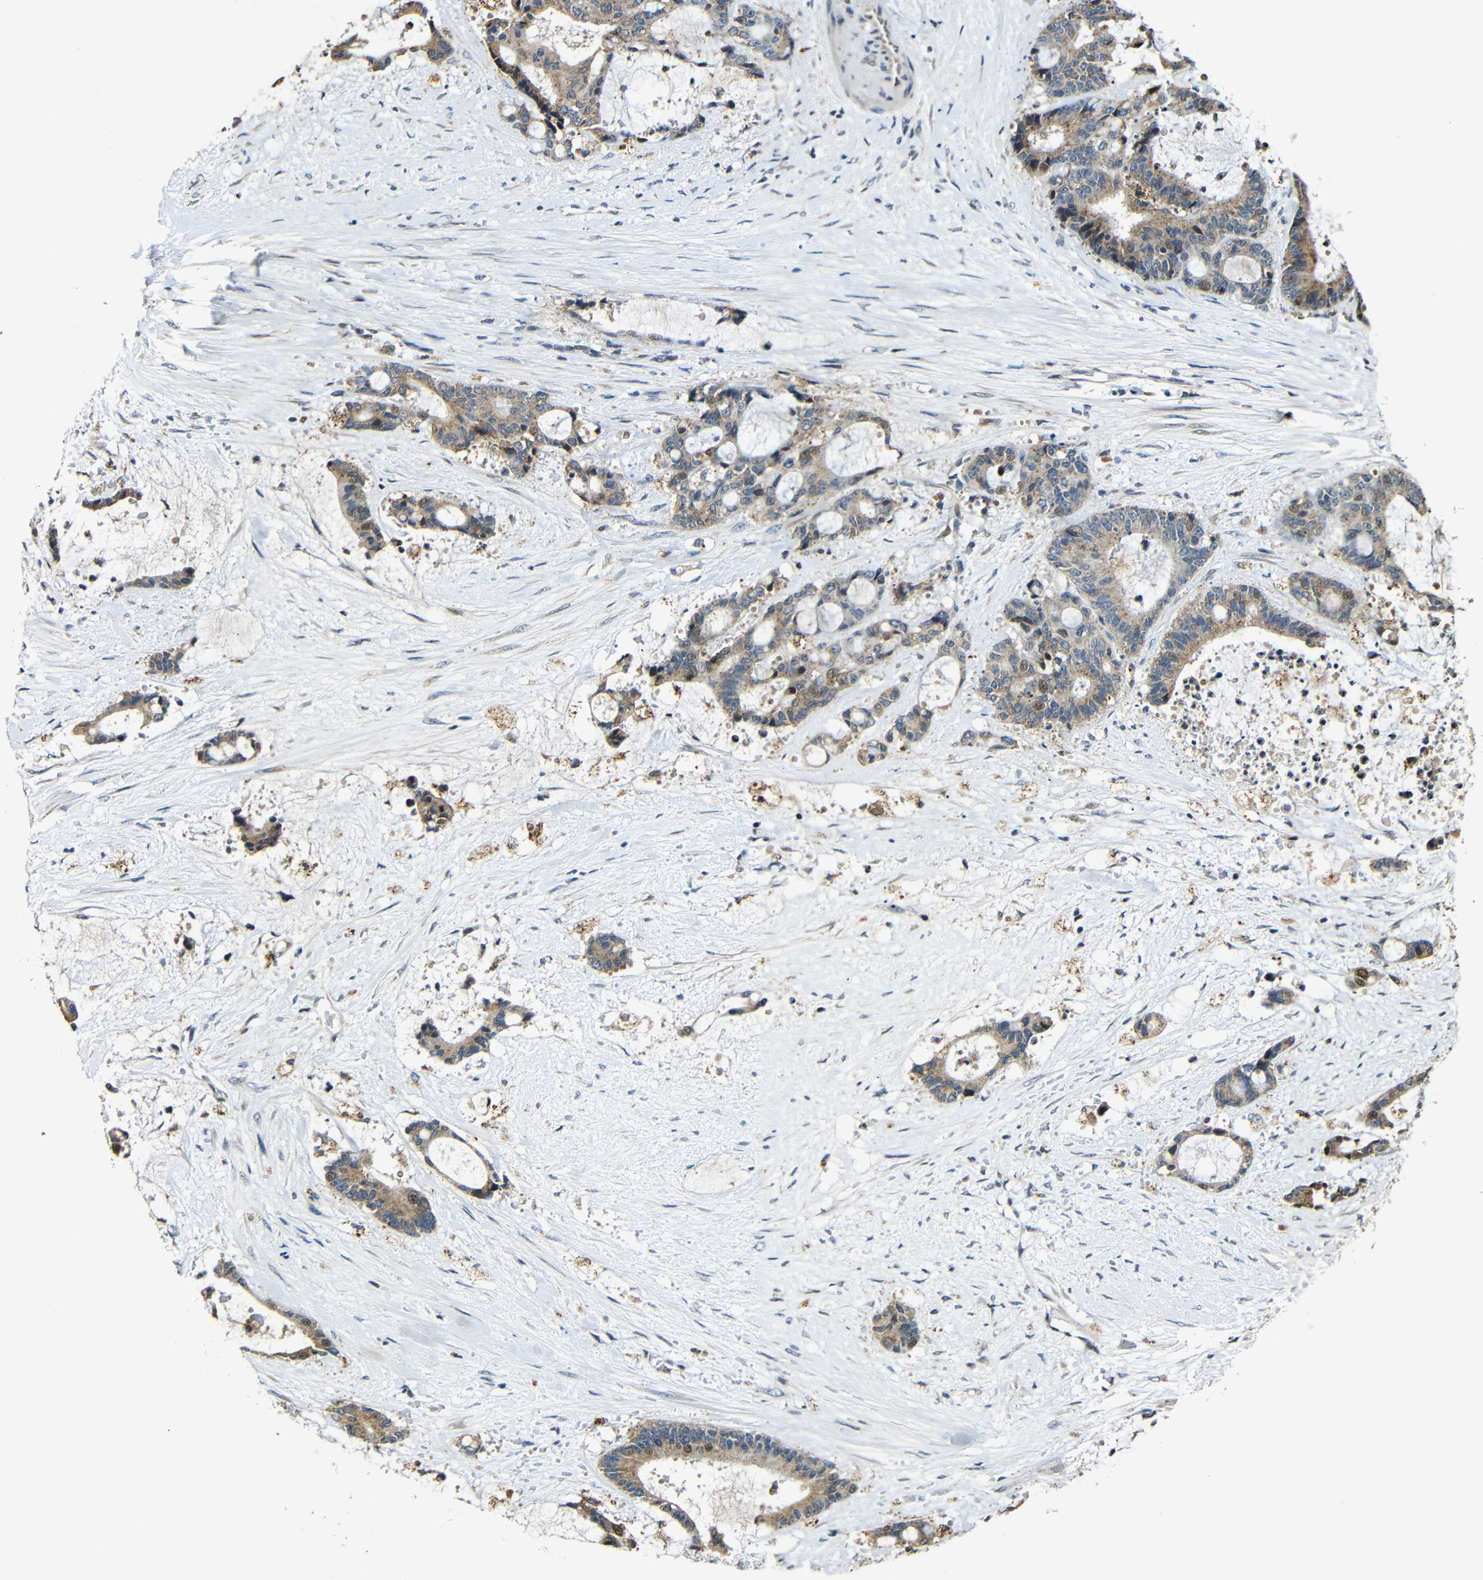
{"staining": {"intensity": "moderate", "quantity": ">75%", "location": "cytoplasmic/membranous,nuclear"}, "tissue": "liver cancer", "cell_type": "Tumor cells", "image_type": "cancer", "snomed": [{"axis": "morphology", "description": "Normal tissue, NOS"}, {"axis": "morphology", "description": "Cholangiocarcinoma"}, {"axis": "topography", "description": "Liver"}, {"axis": "topography", "description": "Peripheral nerve tissue"}], "caption": "Tumor cells display medium levels of moderate cytoplasmic/membranous and nuclear positivity in about >75% of cells in human cholangiocarcinoma (liver).", "gene": "KAZALD1", "patient": {"sex": "female", "age": 73}}